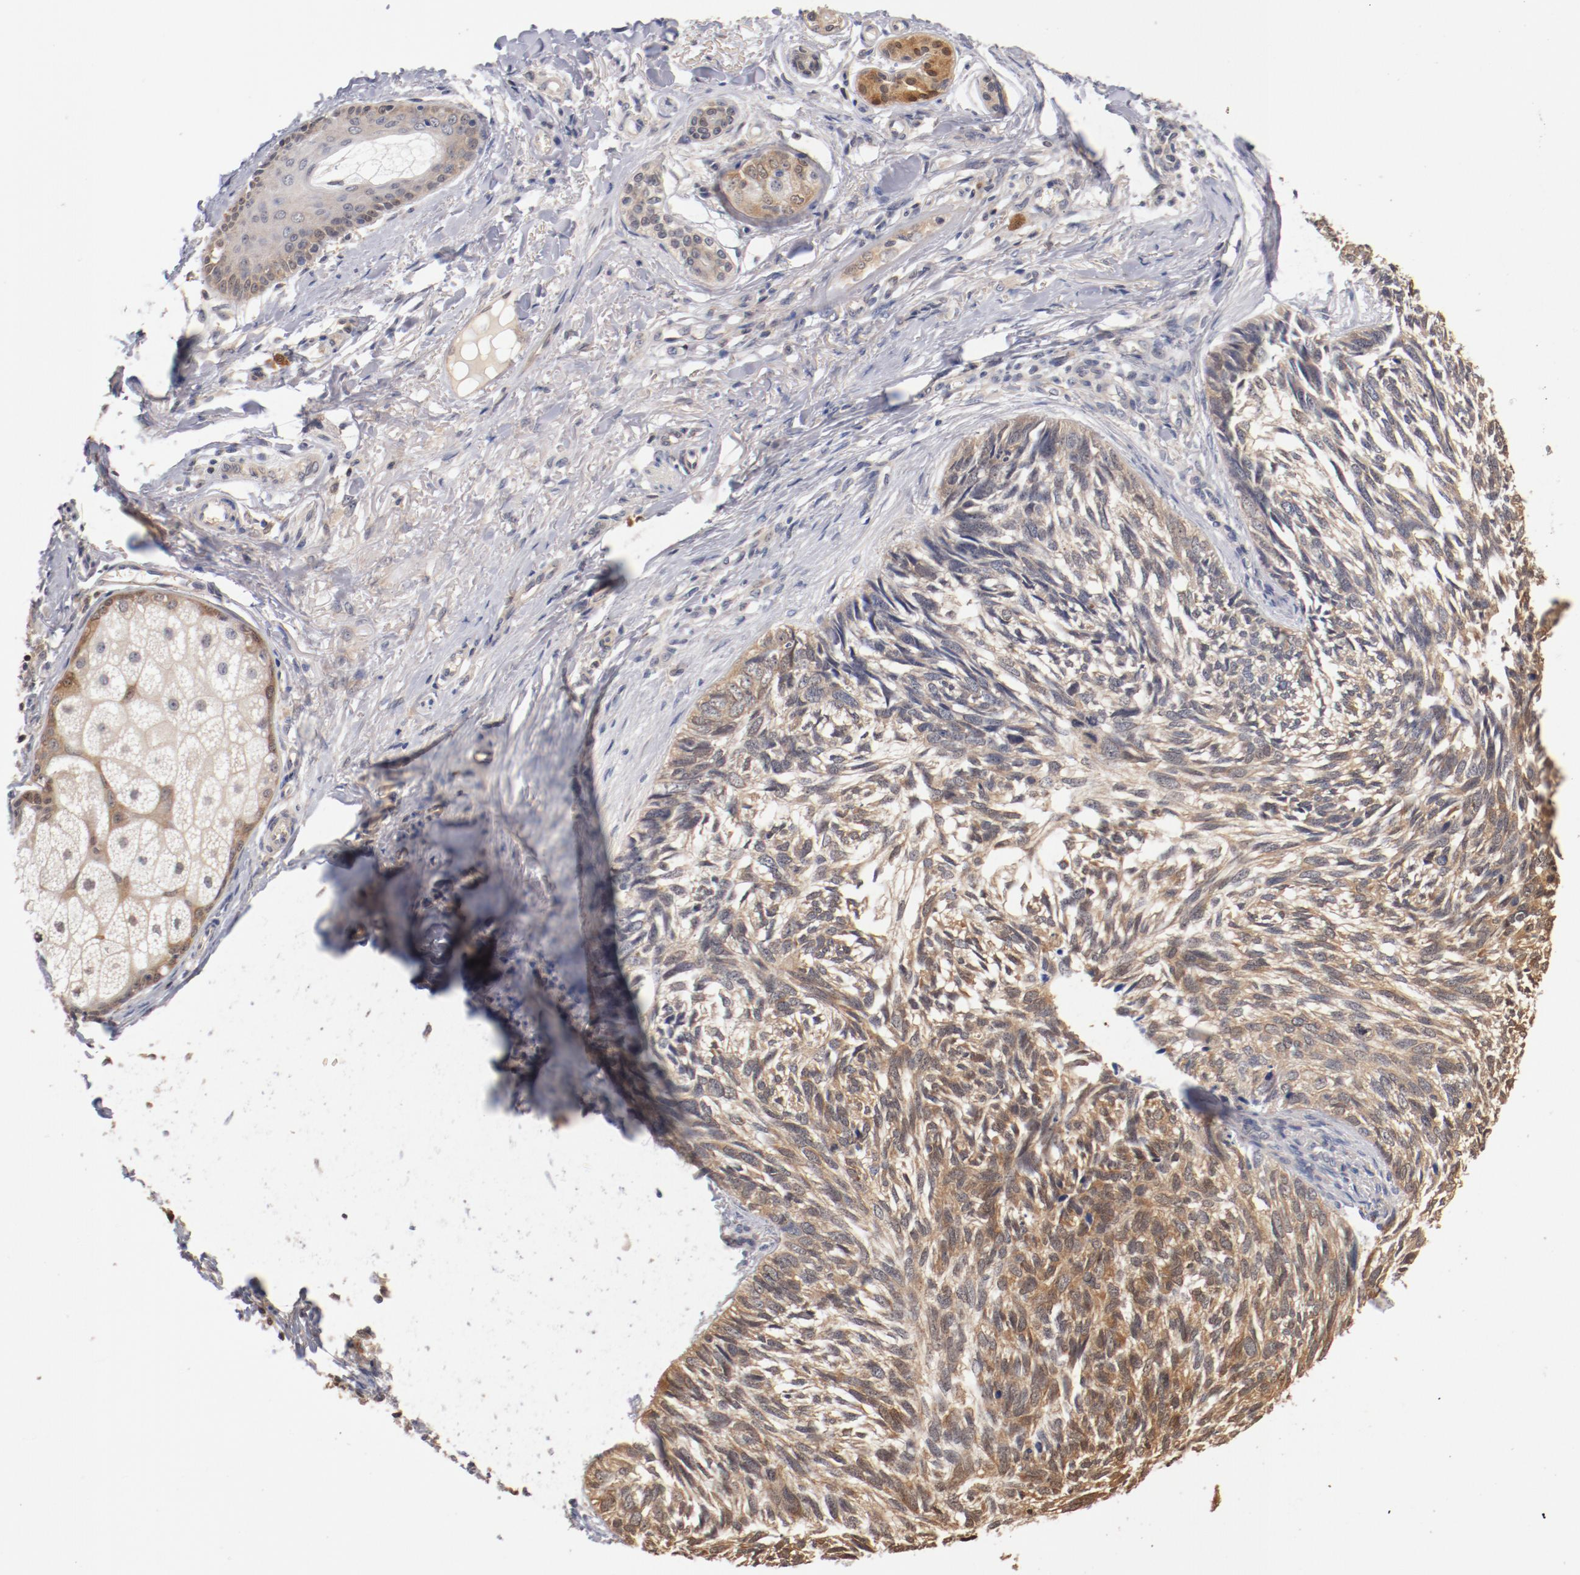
{"staining": {"intensity": "strong", "quantity": ">75%", "location": "cytoplasmic/membranous"}, "tissue": "skin cancer", "cell_type": "Tumor cells", "image_type": "cancer", "snomed": [{"axis": "morphology", "description": "Basal cell carcinoma"}, {"axis": "topography", "description": "Skin"}], "caption": "Strong cytoplasmic/membranous protein staining is appreciated in about >75% of tumor cells in skin basal cell carcinoma. The protein of interest is shown in brown color, while the nuclei are stained blue.", "gene": "MIF", "patient": {"sex": "male", "age": 63}}